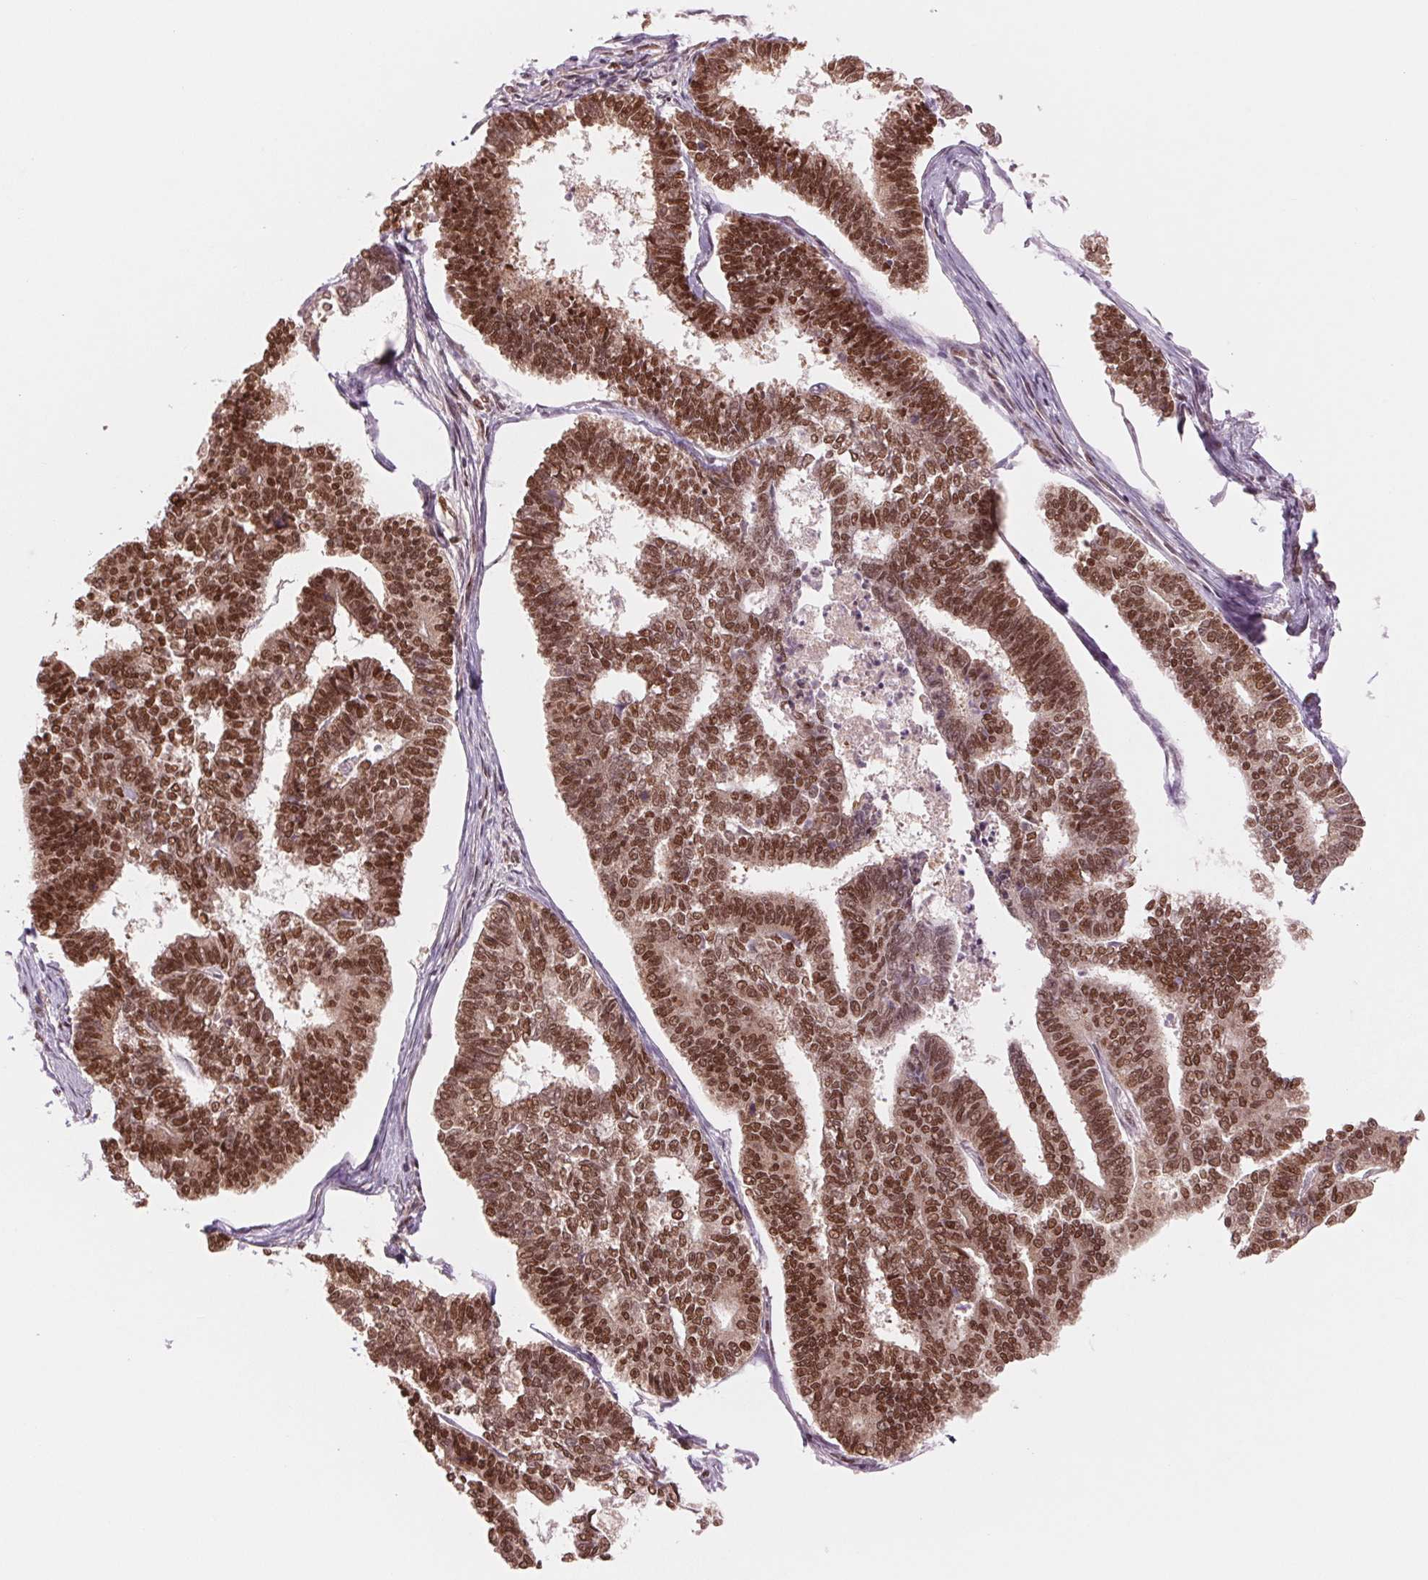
{"staining": {"intensity": "strong", "quantity": ">75%", "location": "nuclear"}, "tissue": "endometrial cancer", "cell_type": "Tumor cells", "image_type": "cancer", "snomed": [{"axis": "morphology", "description": "Adenocarcinoma, NOS"}, {"axis": "topography", "description": "Endometrium"}], "caption": "Immunohistochemistry (IHC) photomicrograph of neoplastic tissue: human endometrial cancer (adenocarcinoma) stained using immunohistochemistry (IHC) shows high levels of strong protein expression localized specifically in the nuclear of tumor cells, appearing as a nuclear brown color.", "gene": "TTLL9", "patient": {"sex": "female", "age": 70}}